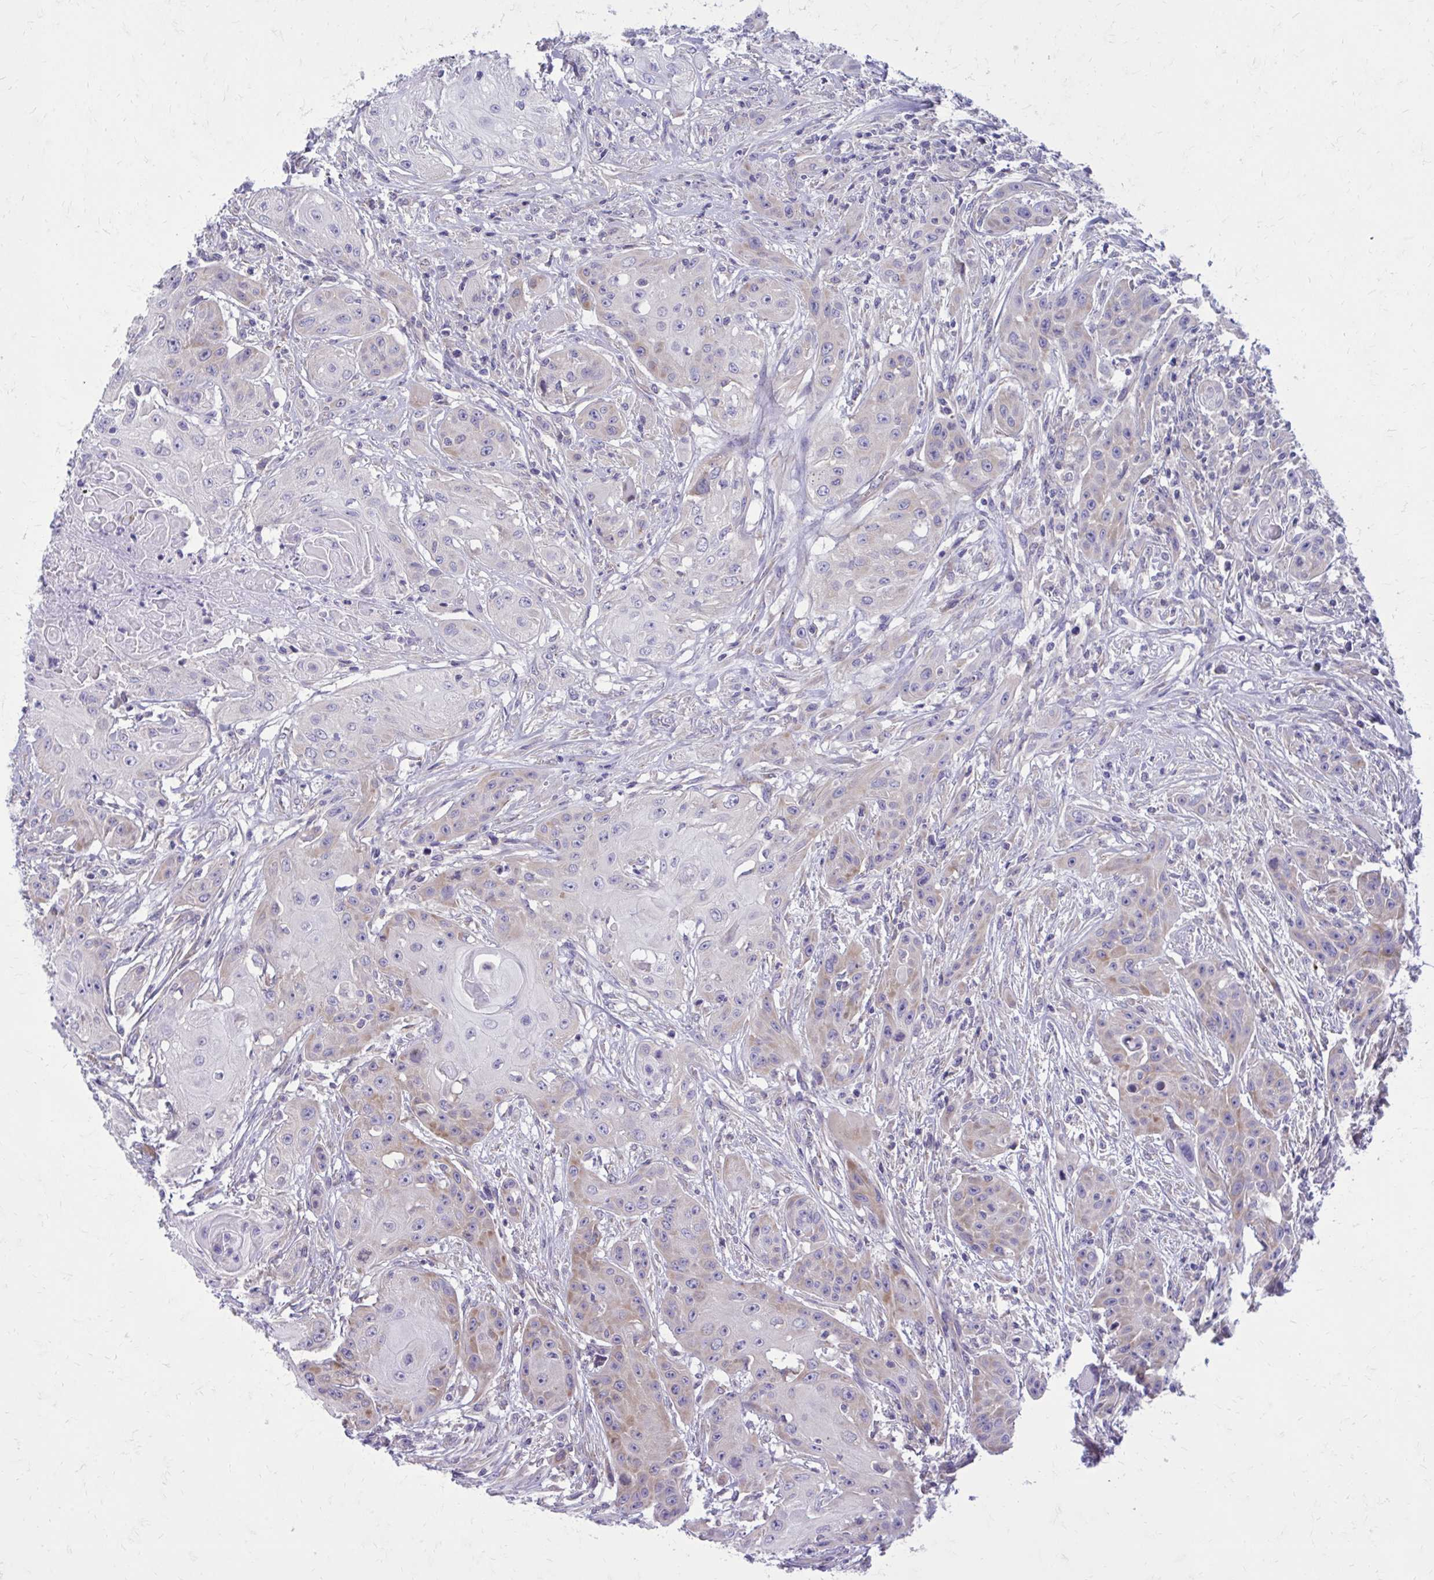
{"staining": {"intensity": "weak", "quantity": "<25%", "location": "cytoplasmic/membranous"}, "tissue": "head and neck cancer", "cell_type": "Tumor cells", "image_type": "cancer", "snomed": [{"axis": "morphology", "description": "Squamous cell carcinoma, NOS"}, {"axis": "topography", "description": "Oral tissue"}, {"axis": "topography", "description": "Head-Neck"}, {"axis": "topography", "description": "Neck, NOS"}], "caption": "DAB immunohistochemical staining of head and neck cancer (squamous cell carcinoma) displays no significant staining in tumor cells.", "gene": "GIGYF2", "patient": {"sex": "female", "age": 55}}